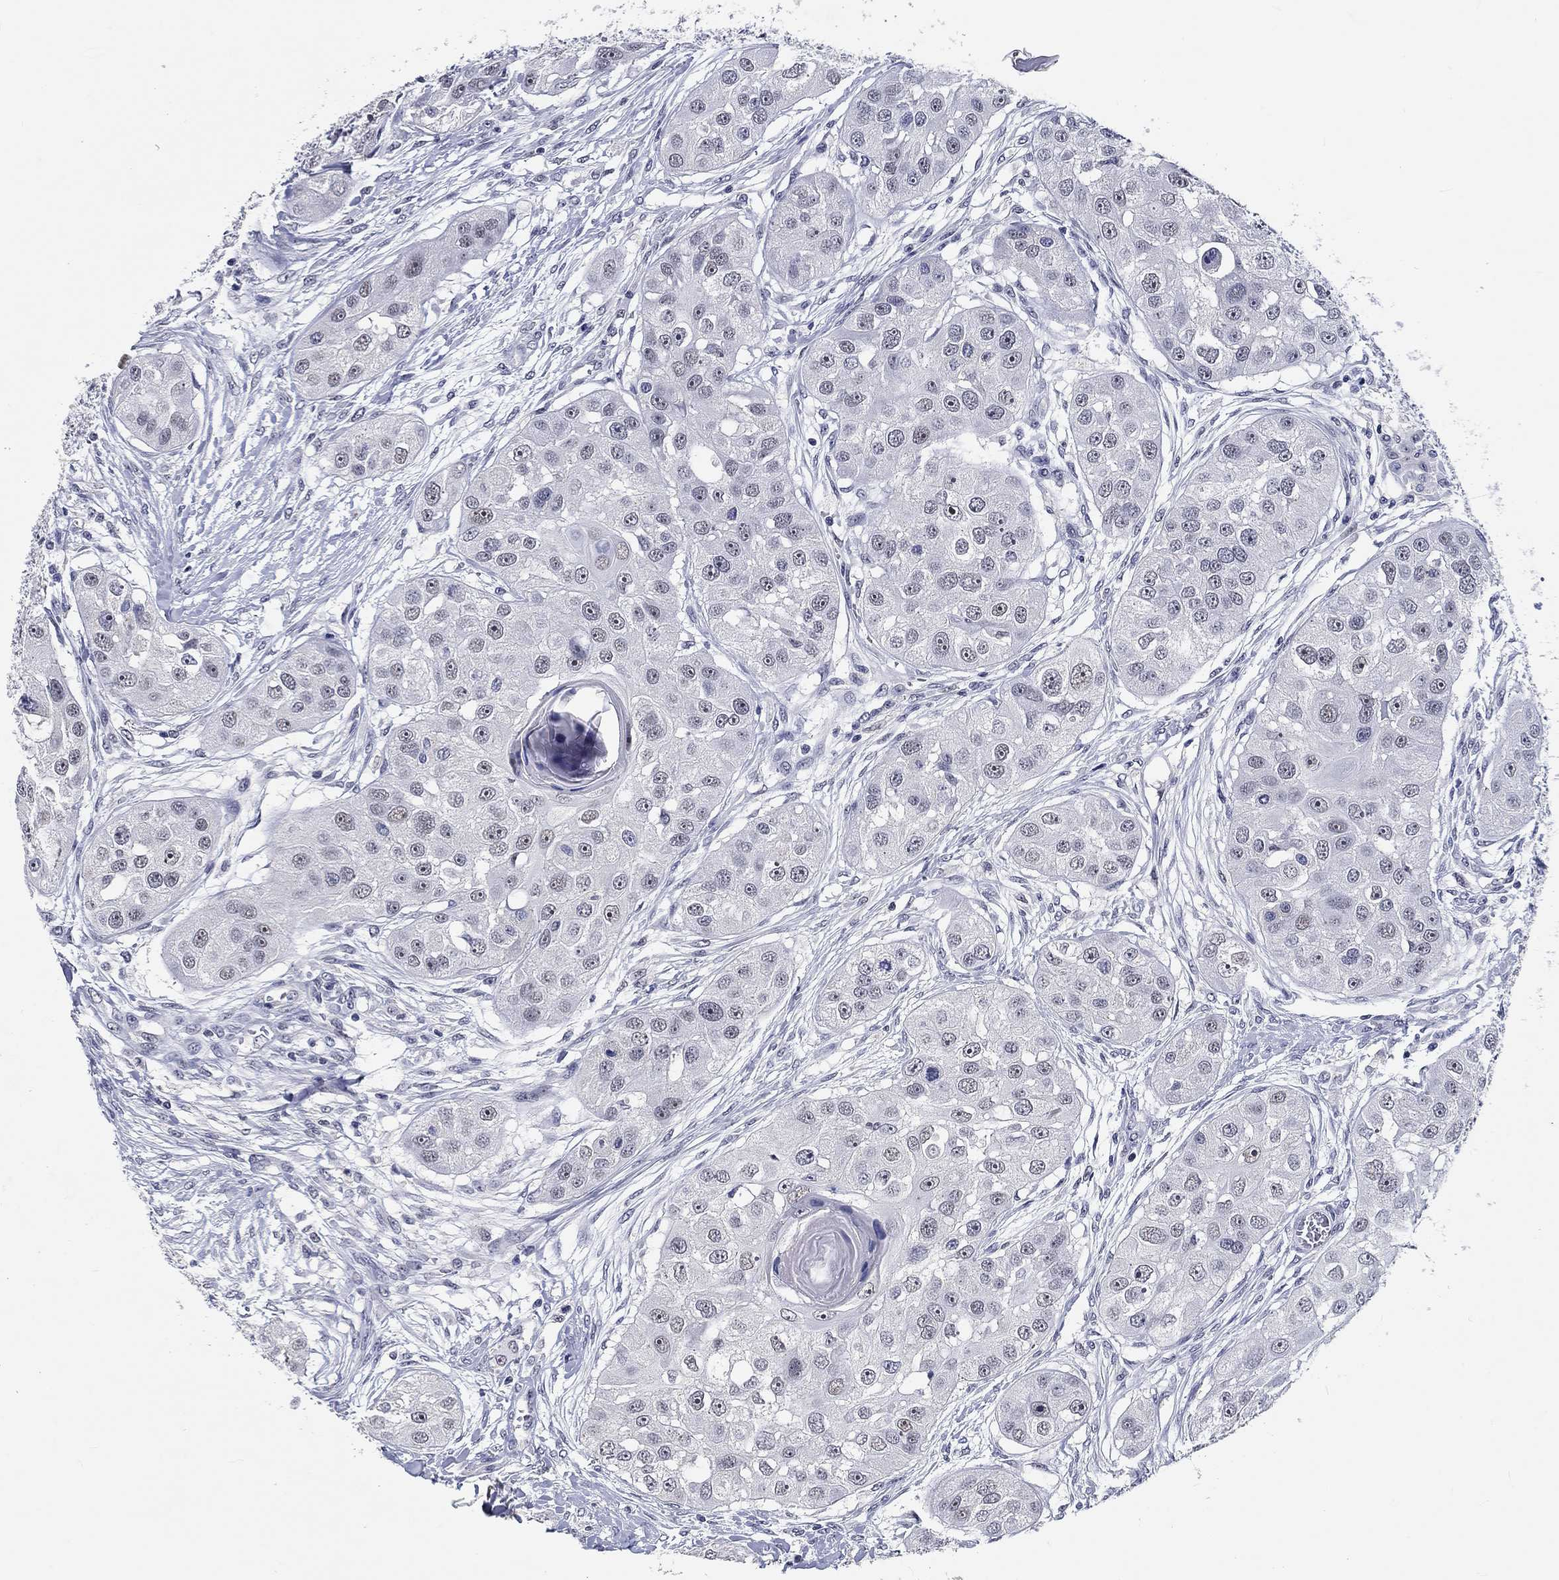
{"staining": {"intensity": "negative", "quantity": "none", "location": "none"}, "tissue": "head and neck cancer", "cell_type": "Tumor cells", "image_type": "cancer", "snomed": [{"axis": "morphology", "description": "Normal tissue, NOS"}, {"axis": "morphology", "description": "Squamous cell carcinoma, NOS"}, {"axis": "topography", "description": "Skeletal muscle"}, {"axis": "topography", "description": "Head-Neck"}], "caption": "Immunohistochemical staining of human head and neck cancer (squamous cell carcinoma) demonstrates no significant expression in tumor cells.", "gene": "GRIN1", "patient": {"sex": "male", "age": 51}}